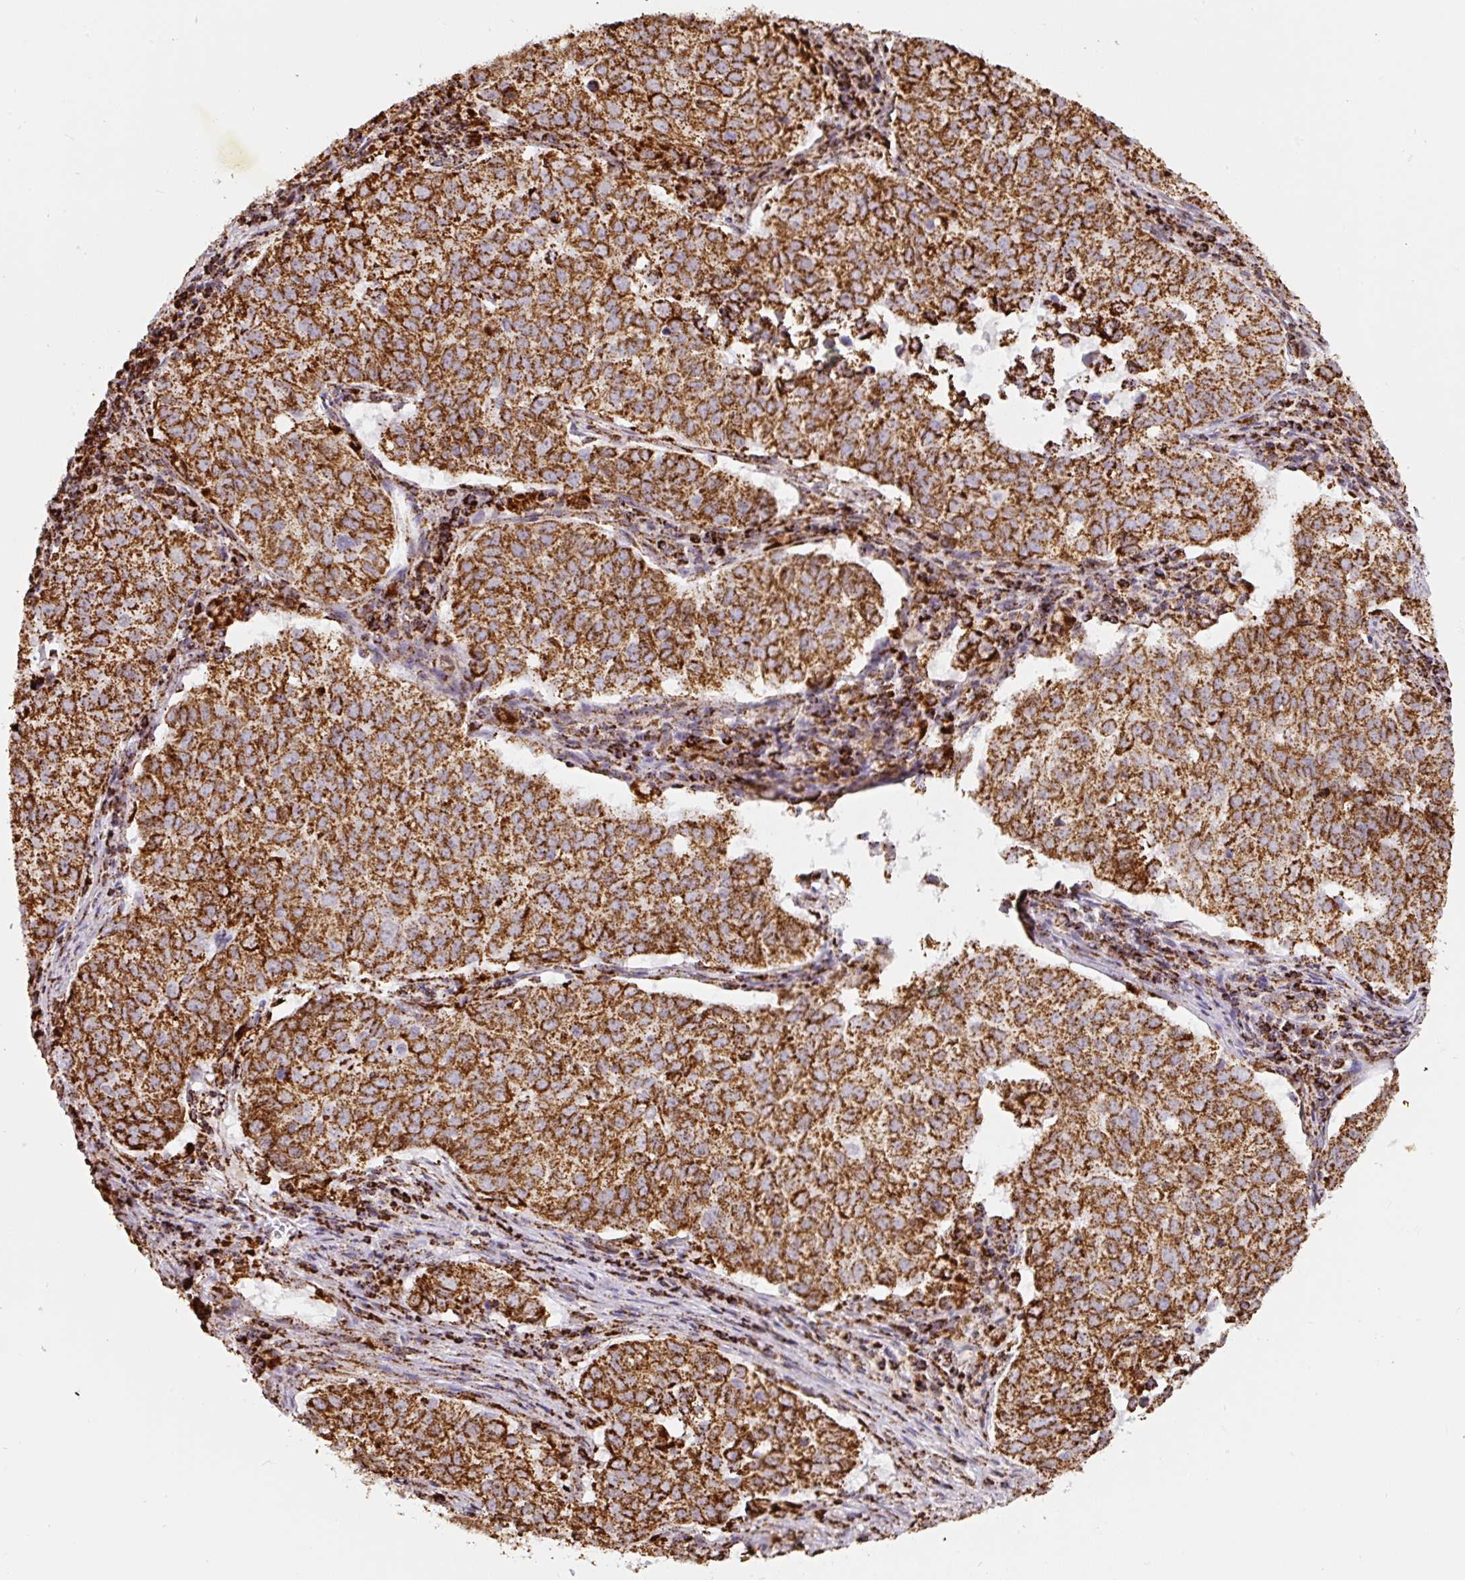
{"staining": {"intensity": "strong", "quantity": ">75%", "location": "cytoplasmic/membranous"}, "tissue": "lung cancer", "cell_type": "Tumor cells", "image_type": "cancer", "snomed": [{"axis": "morphology", "description": "Adenocarcinoma, NOS"}, {"axis": "topography", "description": "Lung"}], "caption": "Tumor cells display high levels of strong cytoplasmic/membranous positivity in approximately >75% of cells in adenocarcinoma (lung).", "gene": "ATP5F1A", "patient": {"sex": "female", "age": 50}}